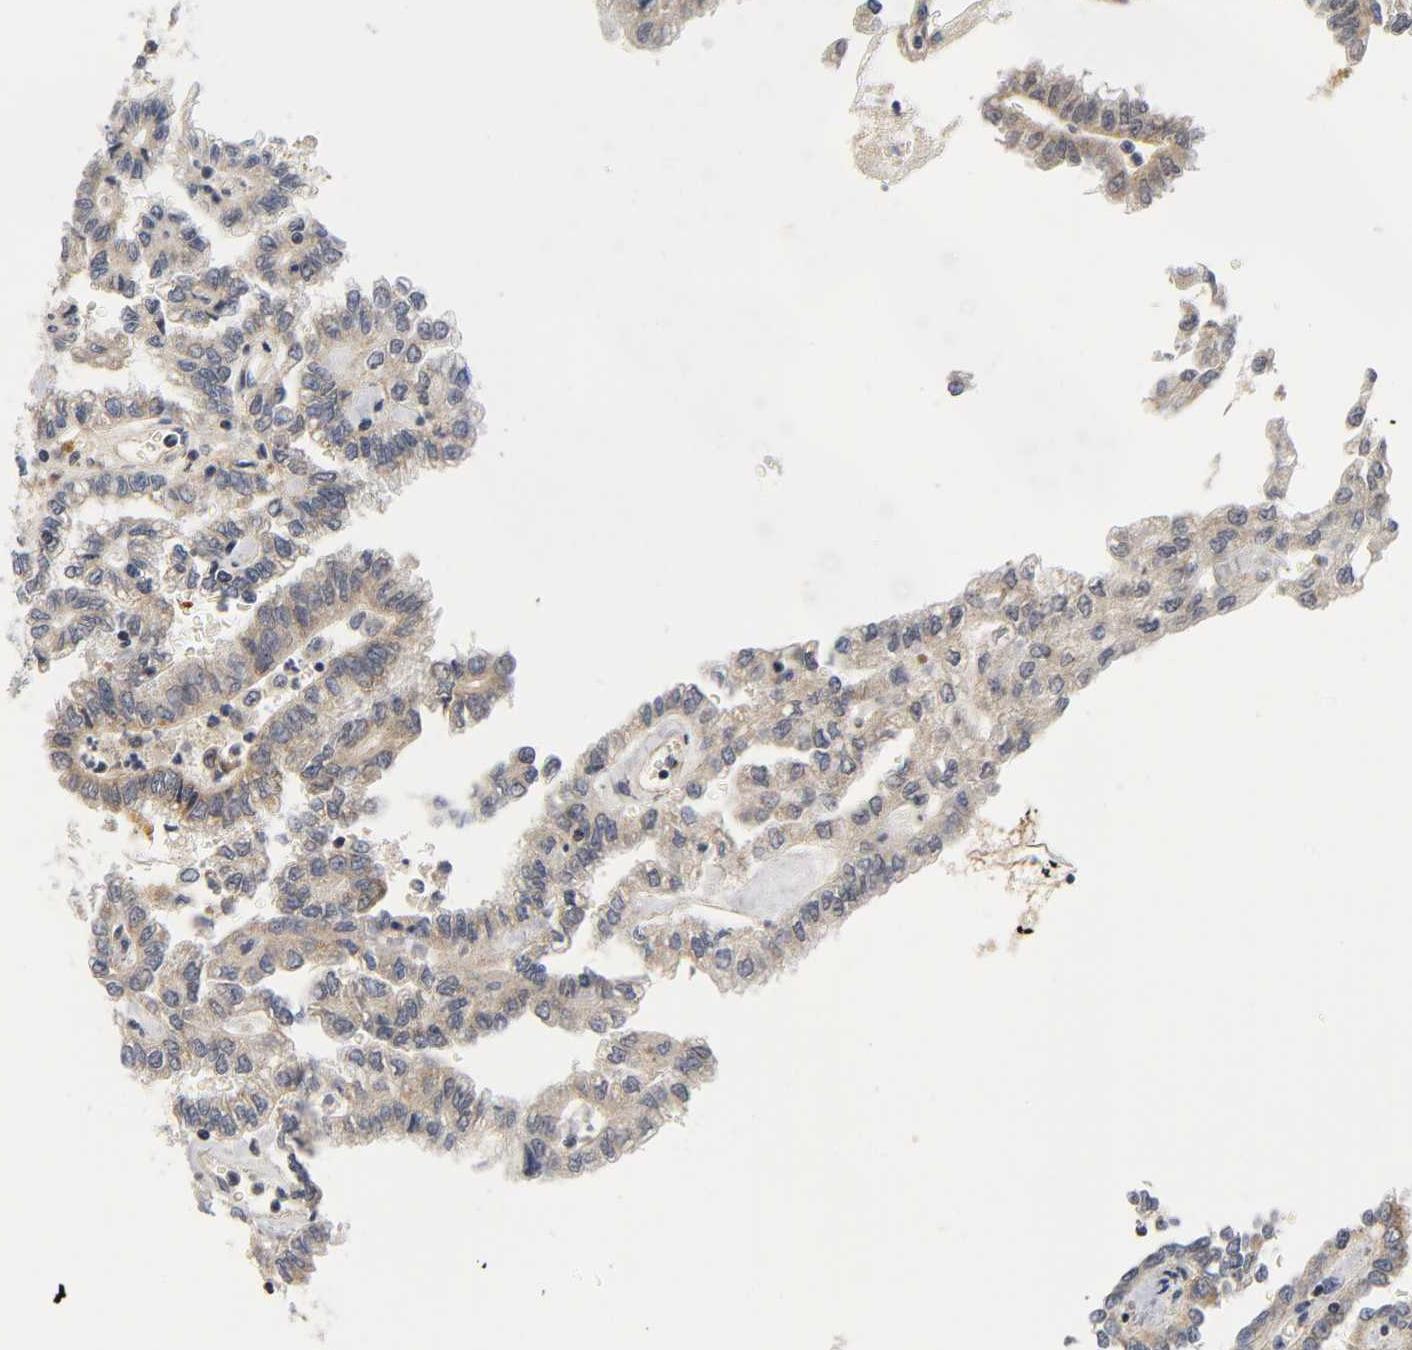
{"staining": {"intensity": "negative", "quantity": "none", "location": "none"}, "tissue": "renal cancer", "cell_type": "Tumor cells", "image_type": "cancer", "snomed": [{"axis": "morphology", "description": "Inflammation, NOS"}, {"axis": "morphology", "description": "Adenocarcinoma, NOS"}, {"axis": "topography", "description": "Kidney"}], "caption": "Renal cancer was stained to show a protein in brown. There is no significant staining in tumor cells. The staining is performed using DAB brown chromogen with nuclei counter-stained in using hematoxylin.", "gene": "NRP1", "patient": {"sex": "male", "age": 68}}